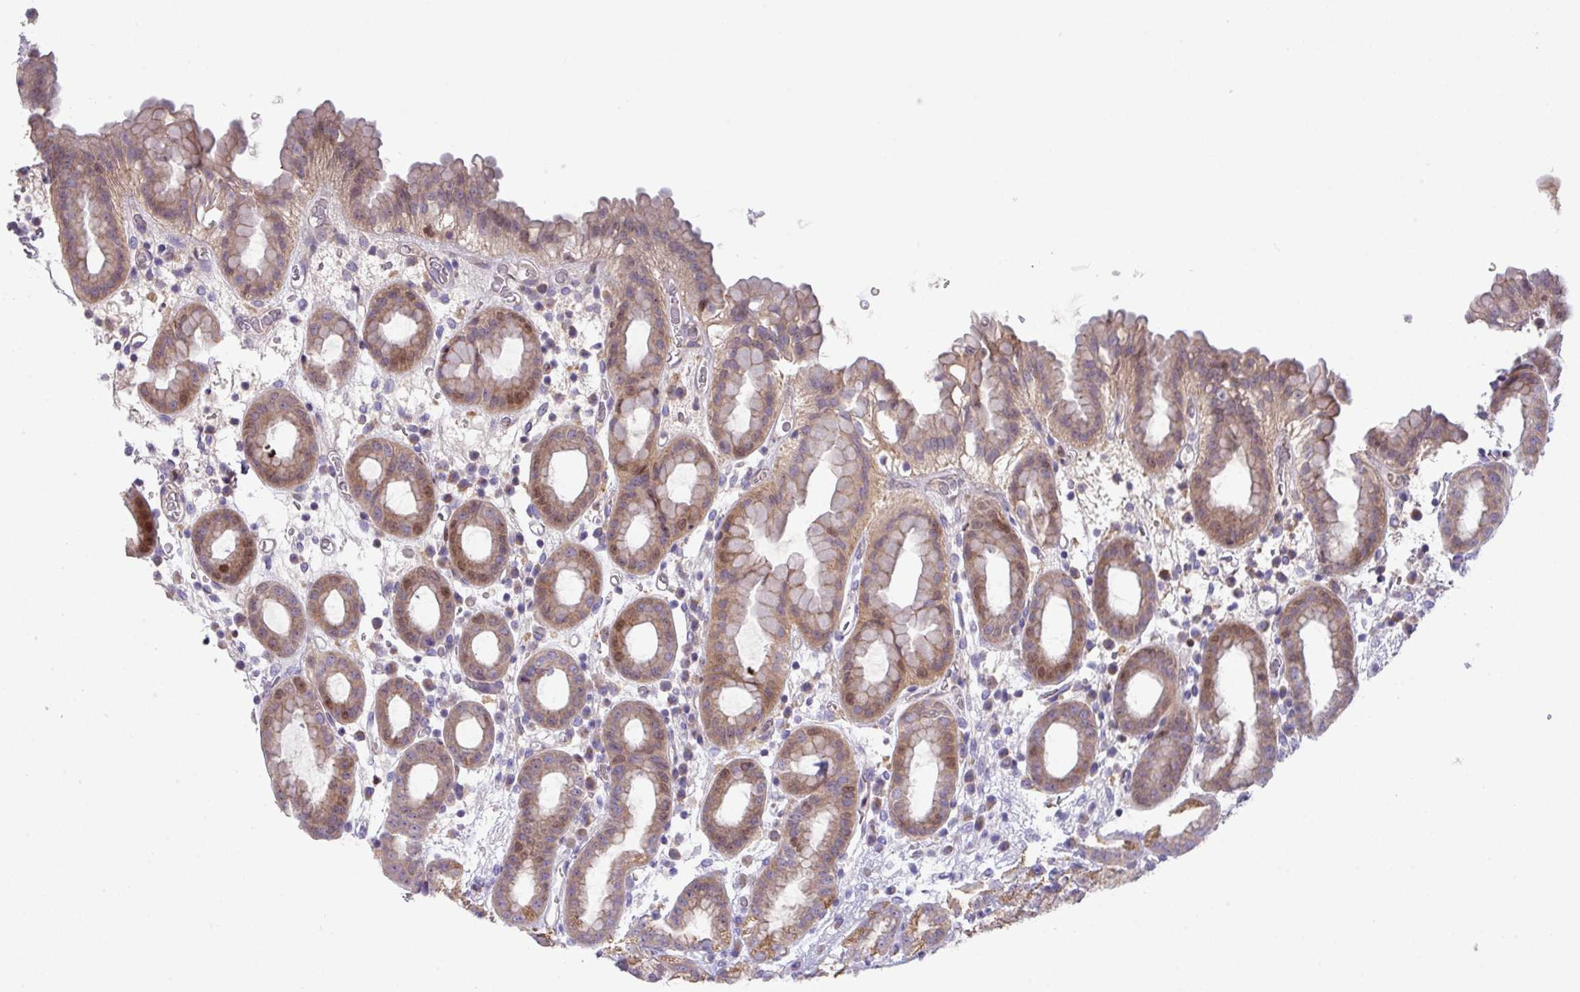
{"staining": {"intensity": "weak", "quantity": ">75%", "location": "cytoplasmic/membranous"}, "tissue": "stomach", "cell_type": "Glandular cells", "image_type": "normal", "snomed": [{"axis": "morphology", "description": "Normal tissue, NOS"}, {"axis": "topography", "description": "Stomach, upper"}, {"axis": "topography", "description": "Stomach, lower"}, {"axis": "topography", "description": "Small intestine"}], "caption": "DAB immunohistochemical staining of benign stomach reveals weak cytoplasmic/membranous protein positivity in approximately >75% of glandular cells.", "gene": "ZNF394", "patient": {"sex": "male", "age": 68}}